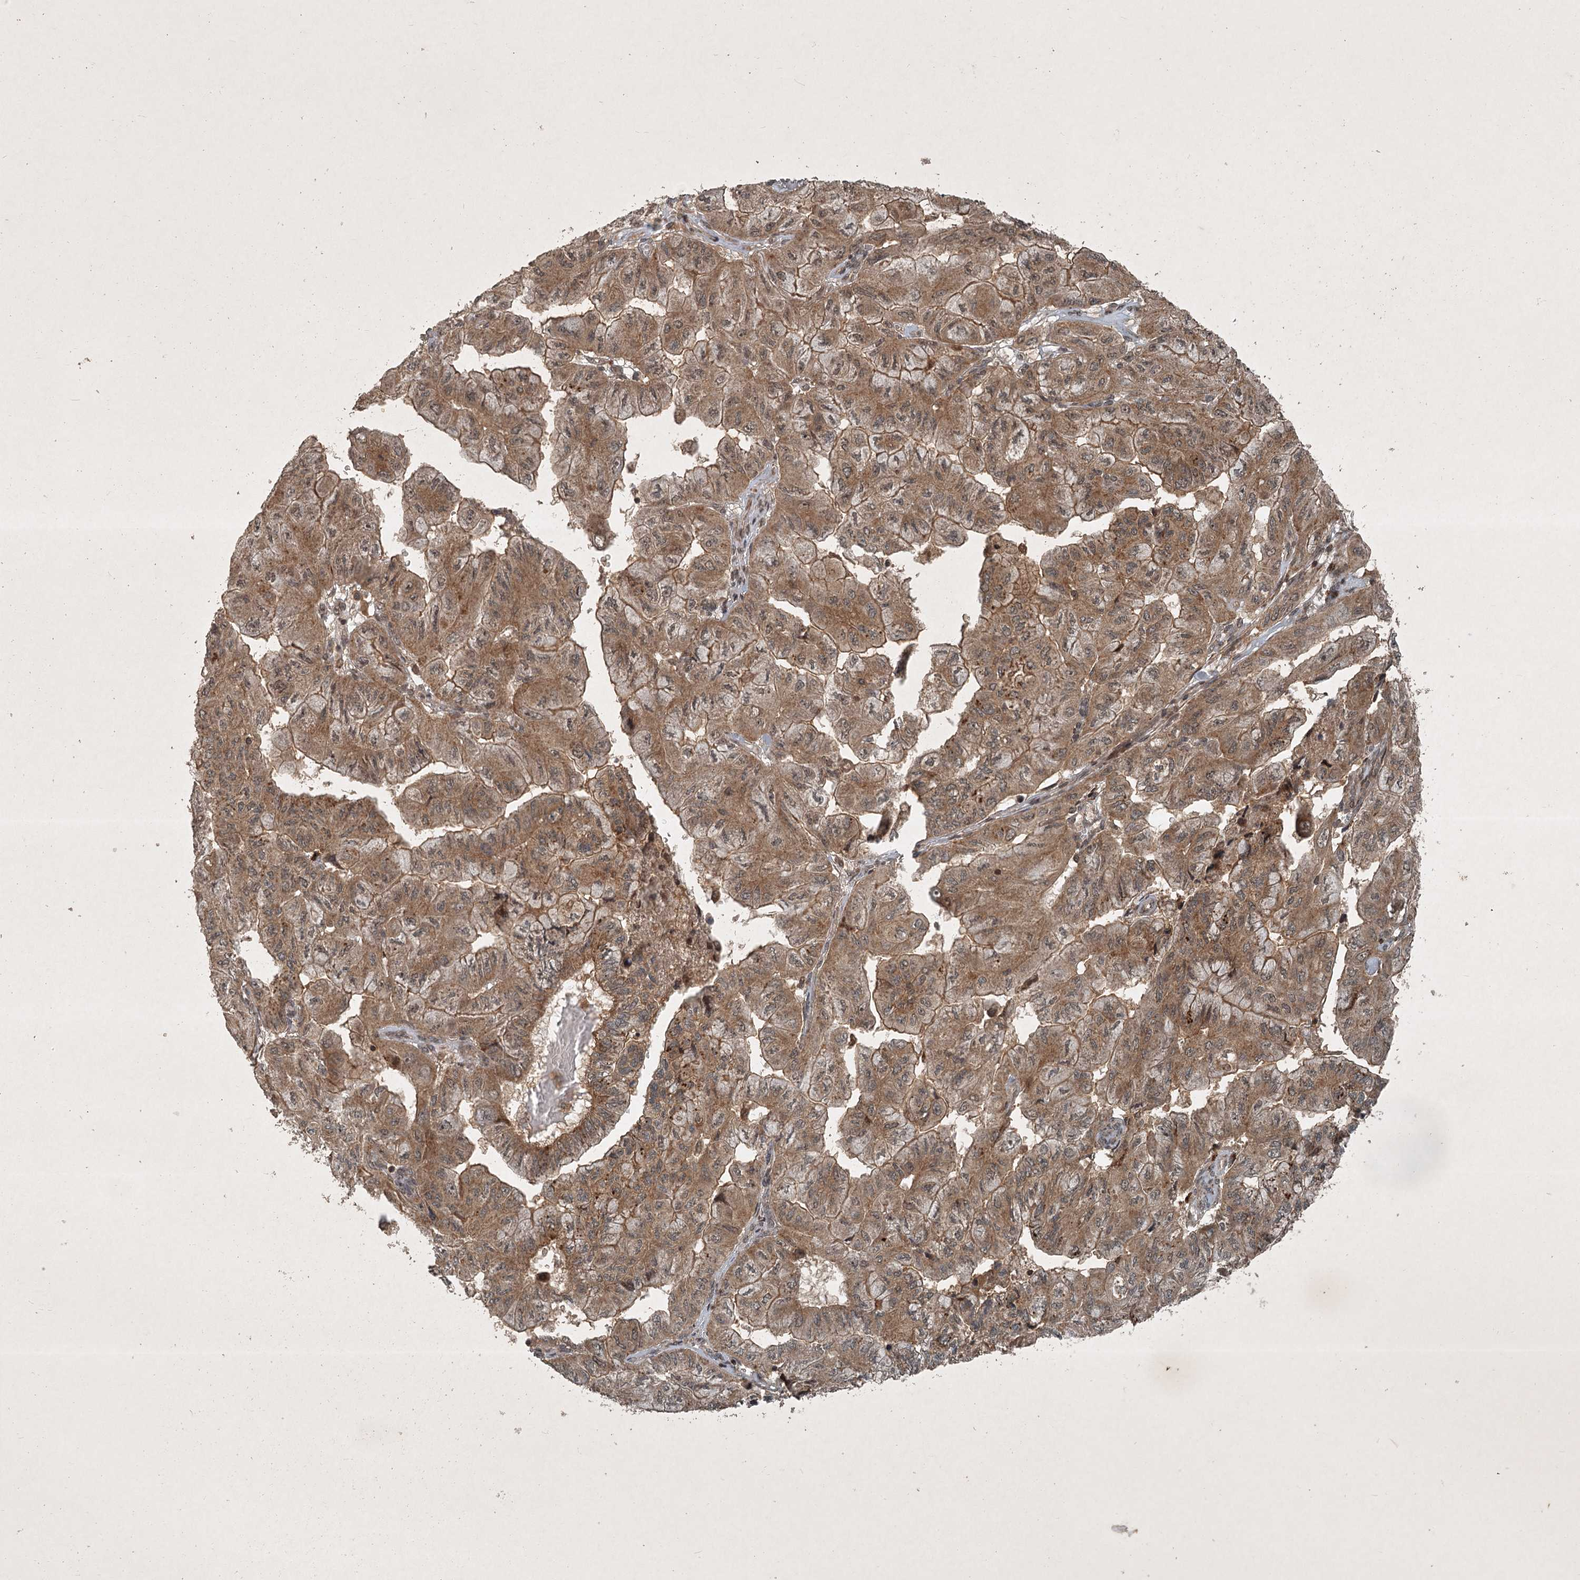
{"staining": {"intensity": "moderate", "quantity": ">75%", "location": "cytoplasmic/membranous"}, "tissue": "pancreatic cancer", "cell_type": "Tumor cells", "image_type": "cancer", "snomed": [{"axis": "morphology", "description": "Adenocarcinoma, NOS"}, {"axis": "topography", "description": "Pancreas"}], "caption": "Pancreatic adenocarcinoma stained with a brown dye demonstrates moderate cytoplasmic/membranous positive expression in about >75% of tumor cells.", "gene": "UNC93A", "patient": {"sex": "male", "age": 51}}